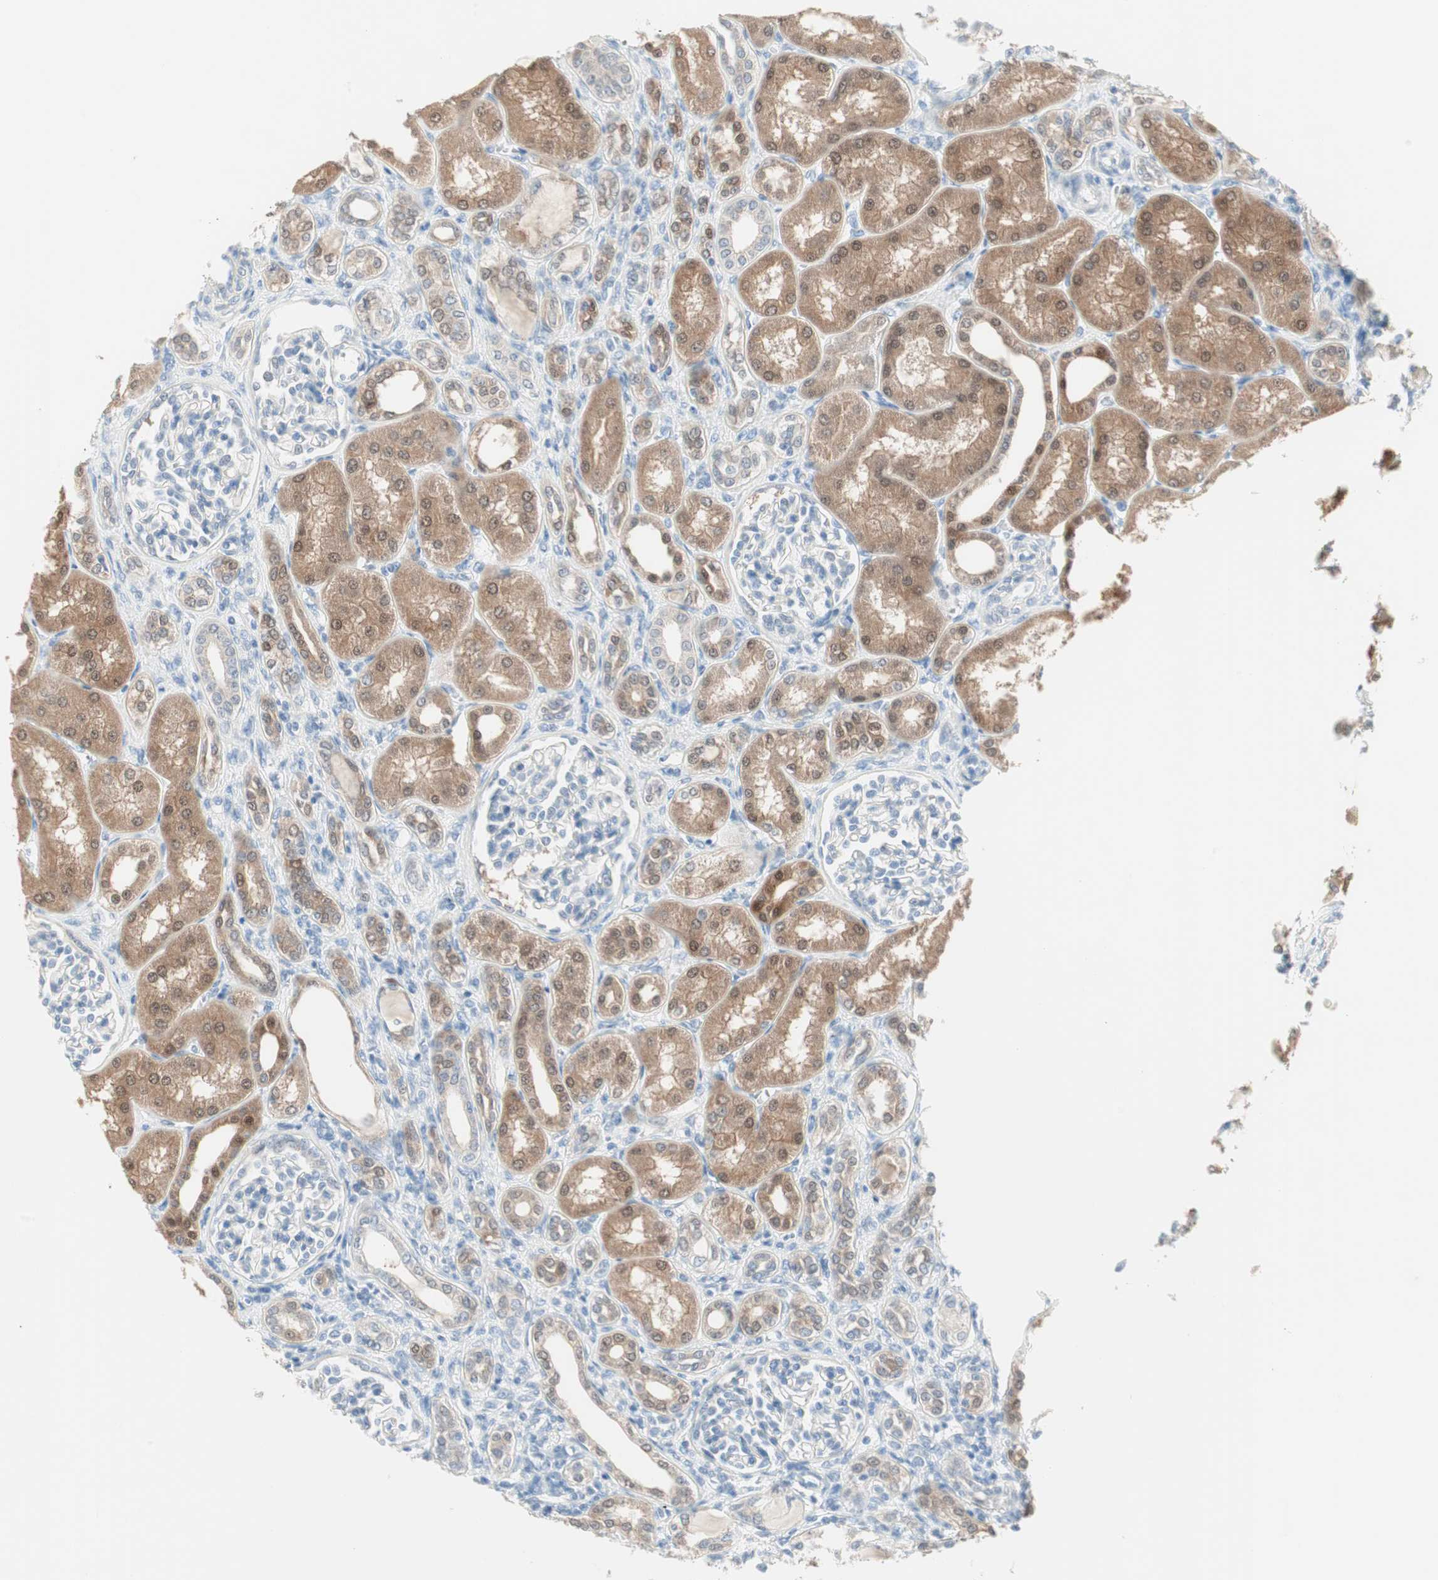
{"staining": {"intensity": "negative", "quantity": "none", "location": "none"}, "tissue": "kidney", "cell_type": "Cells in glomeruli", "image_type": "normal", "snomed": [{"axis": "morphology", "description": "Normal tissue, NOS"}, {"axis": "topography", "description": "Kidney"}], "caption": "Benign kidney was stained to show a protein in brown. There is no significant staining in cells in glomeruli. (DAB immunohistochemistry (IHC) with hematoxylin counter stain).", "gene": "SULT1C2", "patient": {"sex": "male", "age": 7}}